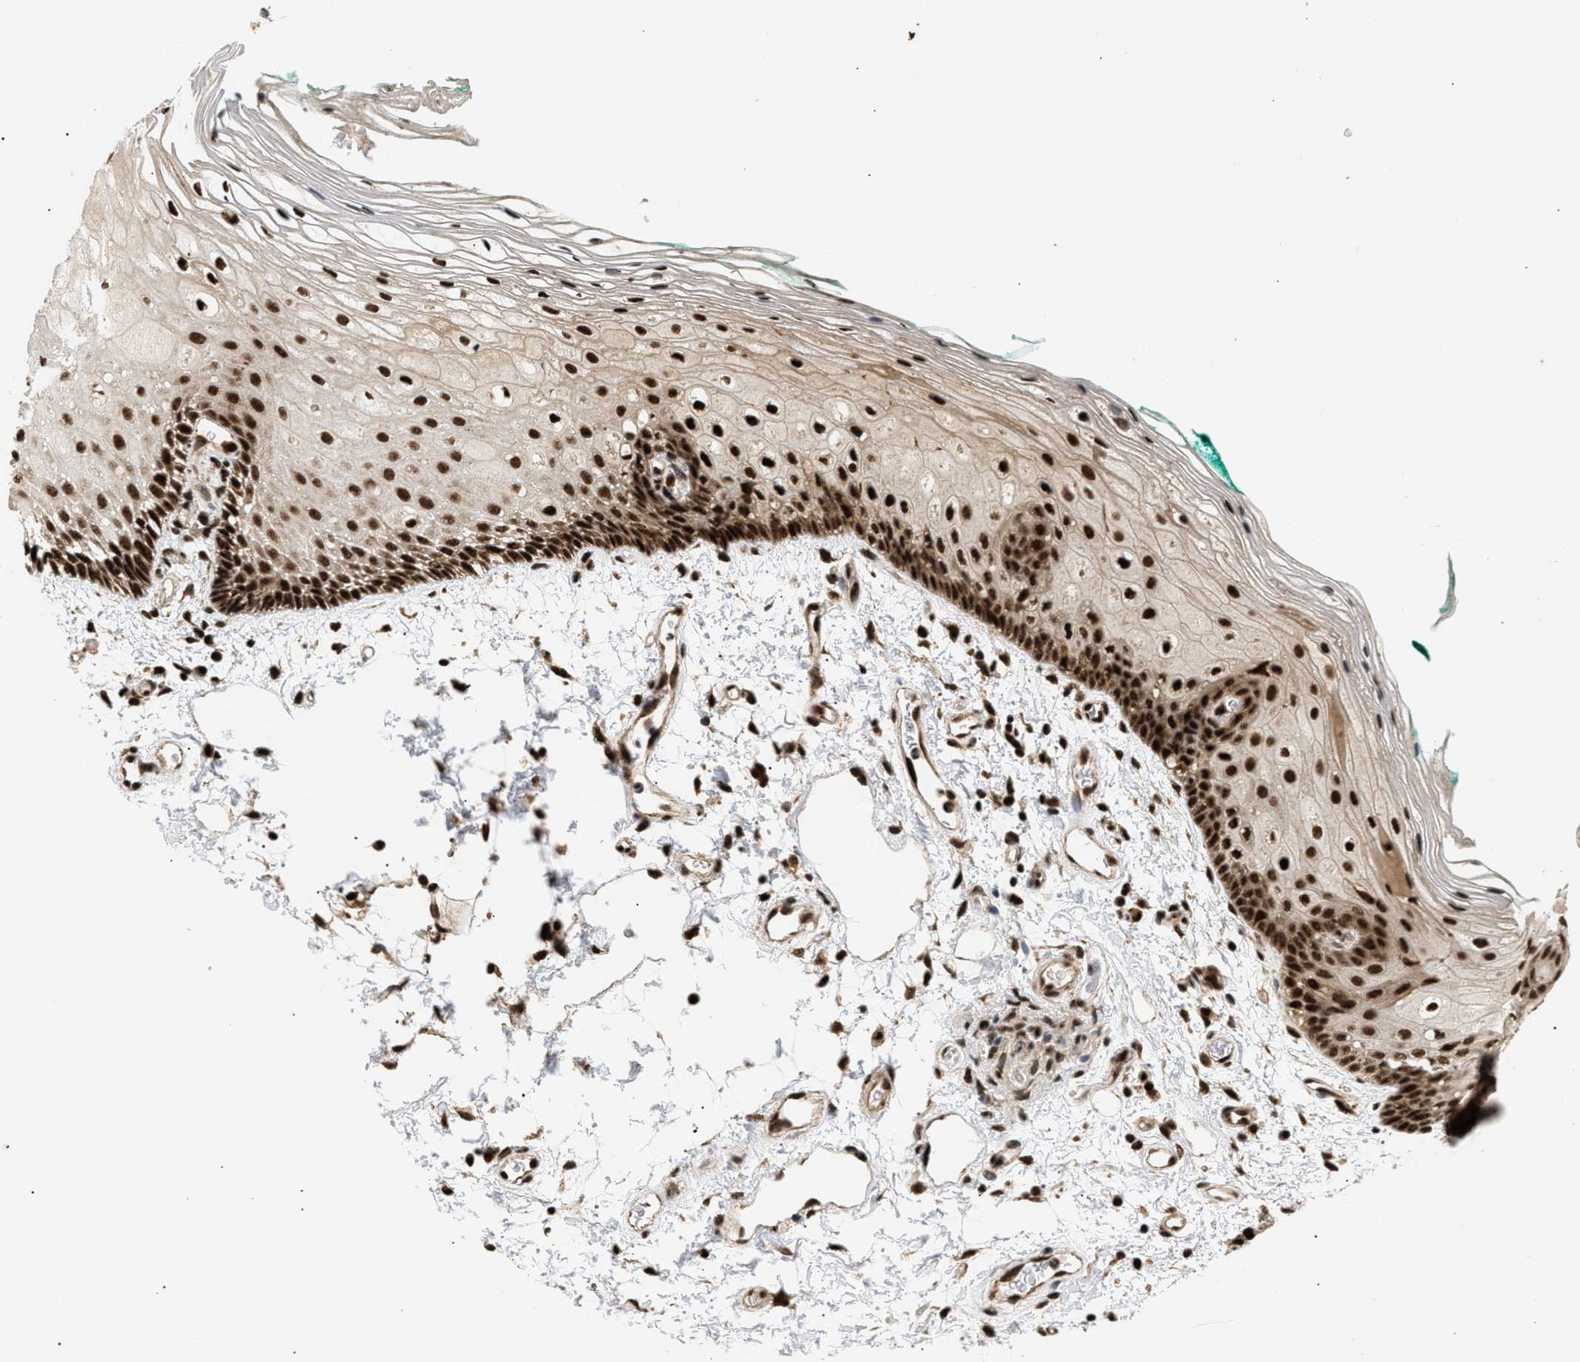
{"staining": {"intensity": "strong", "quantity": ">75%", "location": "nuclear"}, "tissue": "oral mucosa", "cell_type": "Squamous epithelial cells", "image_type": "normal", "snomed": [{"axis": "morphology", "description": "Normal tissue, NOS"}, {"axis": "topography", "description": "Skeletal muscle"}, {"axis": "topography", "description": "Oral tissue"}, {"axis": "topography", "description": "Peripheral nerve tissue"}], "caption": "Immunohistochemistry (IHC) micrograph of unremarkable oral mucosa stained for a protein (brown), which shows high levels of strong nuclear staining in about >75% of squamous epithelial cells.", "gene": "RBM5", "patient": {"sex": "female", "age": 84}}